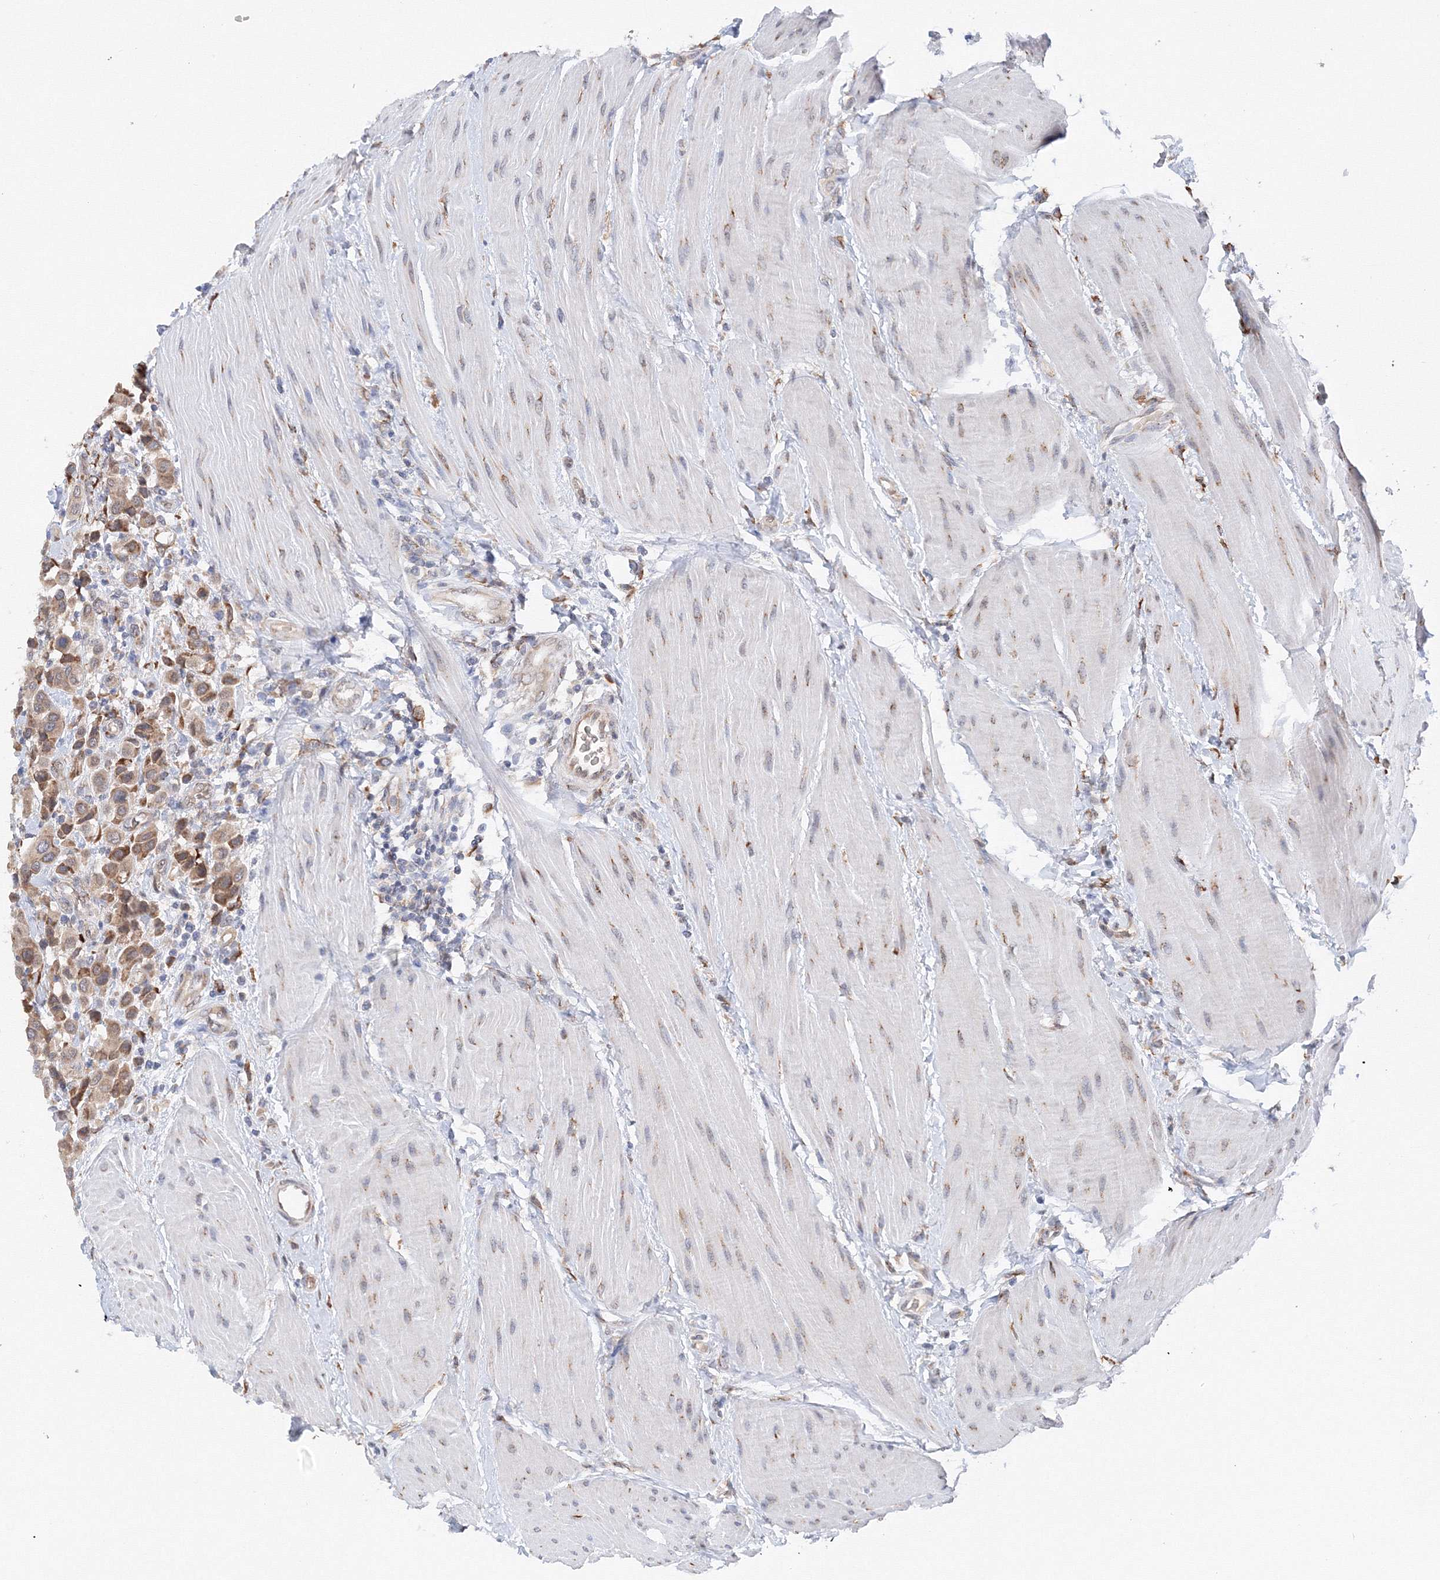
{"staining": {"intensity": "moderate", "quantity": ">75%", "location": "cytoplasmic/membranous"}, "tissue": "urothelial cancer", "cell_type": "Tumor cells", "image_type": "cancer", "snomed": [{"axis": "morphology", "description": "Urothelial carcinoma, High grade"}, {"axis": "topography", "description": "Urinary bladder"}], "caption": "Immunohistochemical staining of human urothelial carcinoma (high-grade) displays medium levels of moderate cytoplasmic/membranous expression in approximately >75% of tumor cells. (brown staining indicates protein expression, while blue staining denotes nuclei).", "gene": "DIS3L2", "patient": {"sex": "male", "age": 50}}